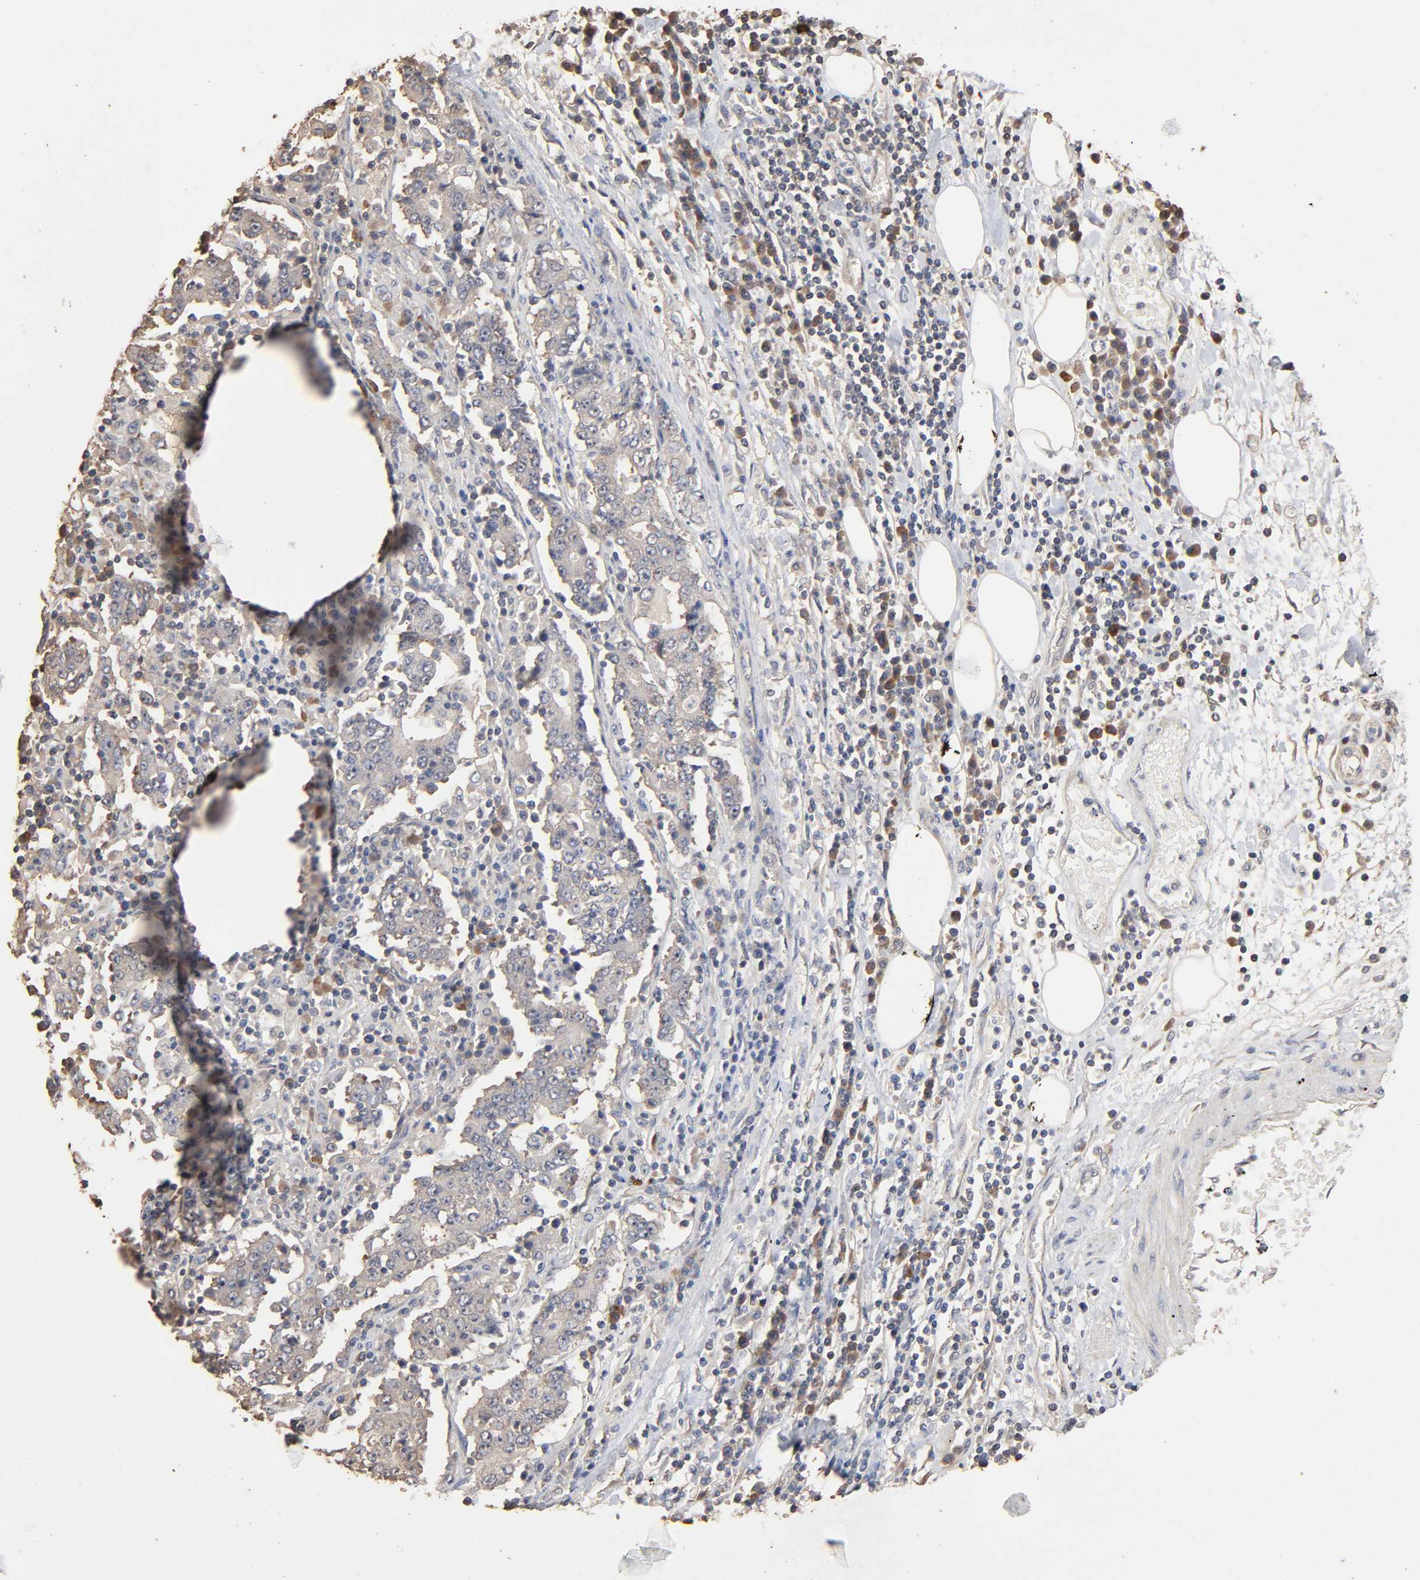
{"staining": {"intensity": "weak", "quantity": ">75%", "location": "cytoplasmic/membranous"}, "tissue": "stomach cancer", "cell_type": "Tumor cells", "image_type": "cancer", "snomed": [{"axis": "morphology", "description": "Normal tissue, NOS"}, {"axis": "morphology", "description": "Adenocarcinoma, NOS"}, {"axis": "topography", "description": "Stomach, upper"}, {"axis": "topography", "description": "Stomach"}], "caption": "This micrograph shows IHC staining of human adenocarcinoma (stomach), with low weak cytoplasmic/membranous staining in about >75% of tumor cells.", "gene": "ARHGEF7", "patient": {"sex": "male", "age": 59}}